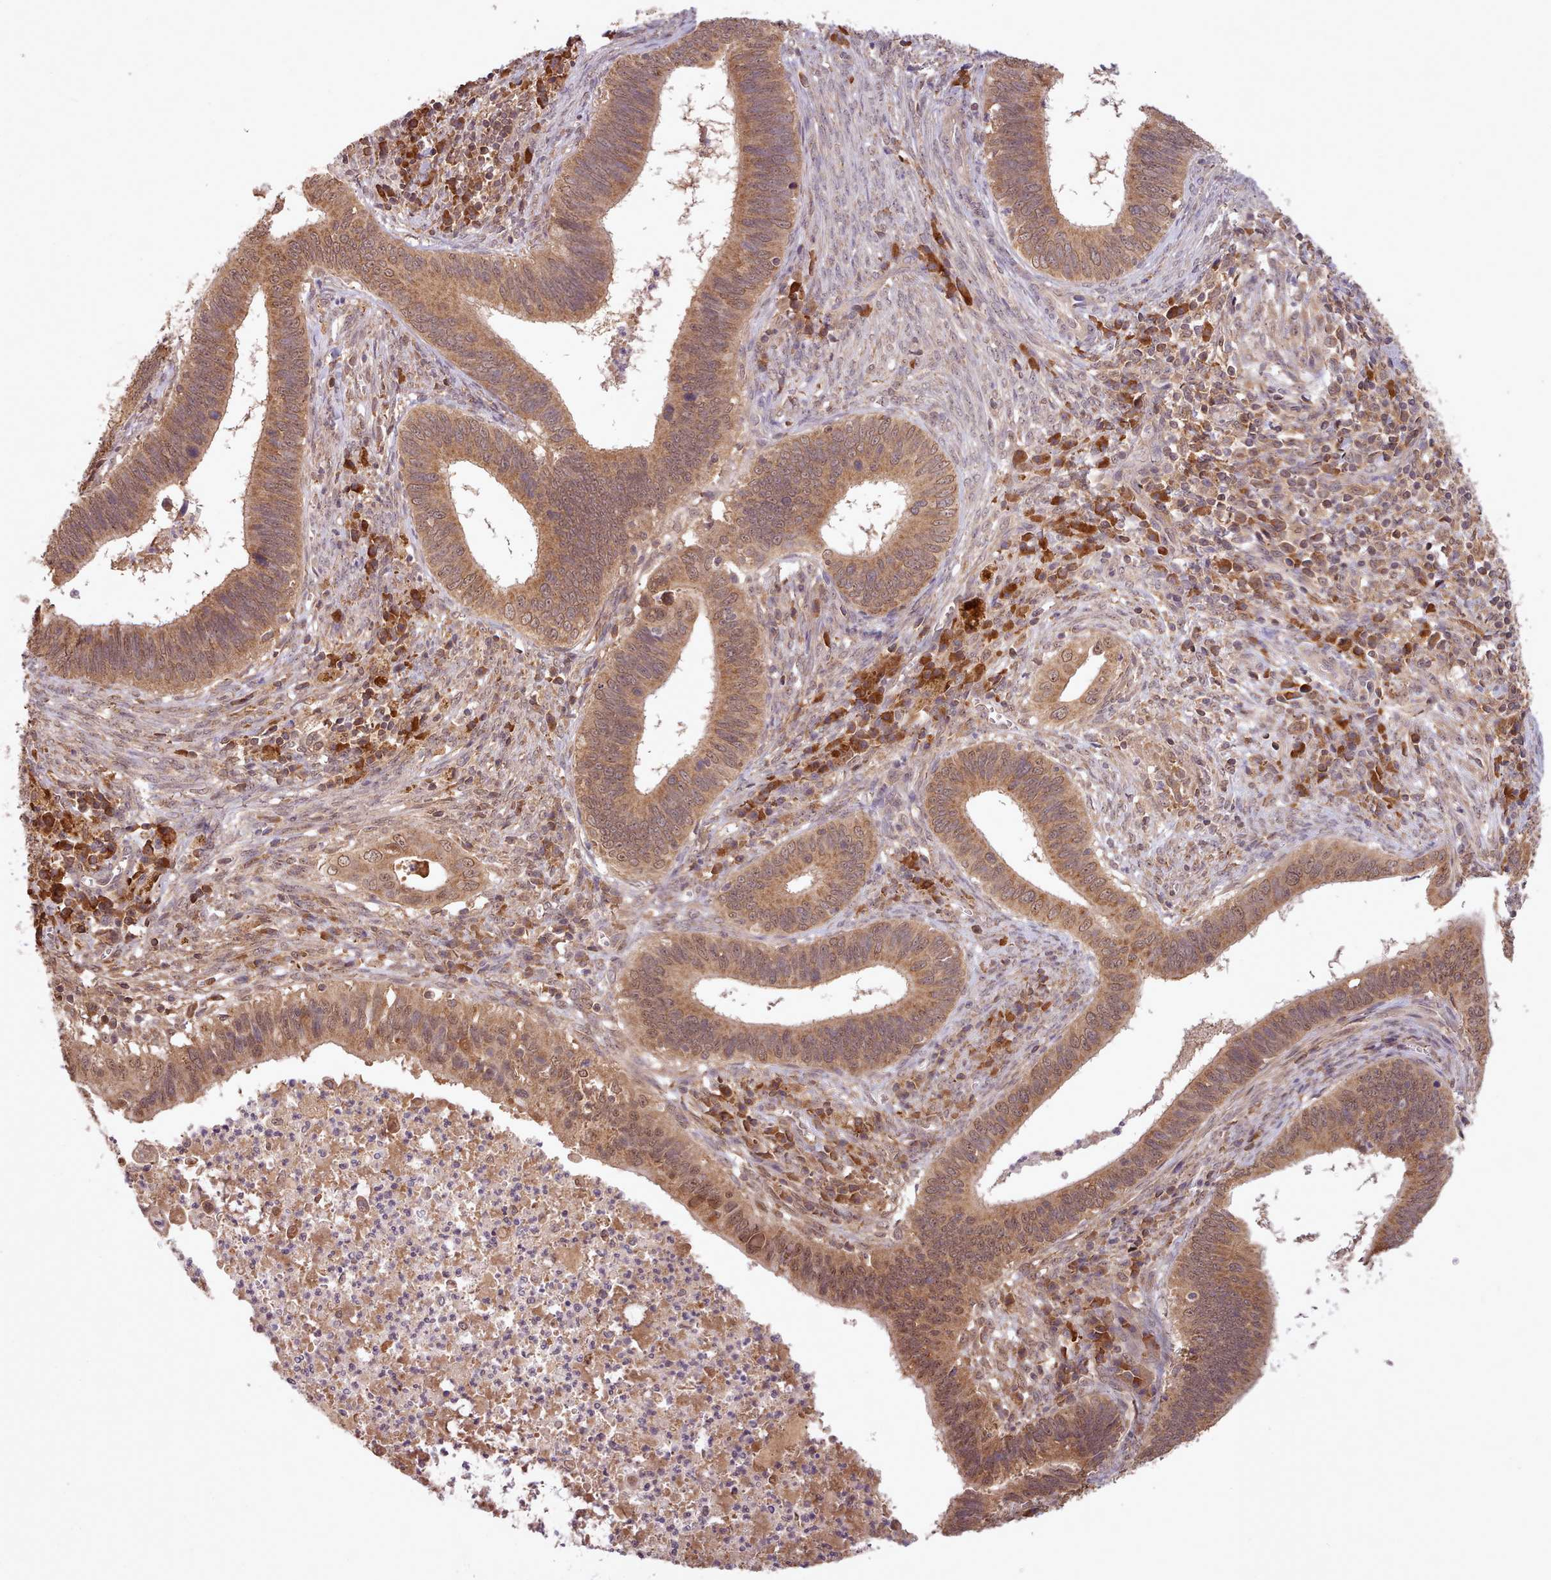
{"staining": {"intensity": "moderate", "quantity": ">75%", "location": "cytoplasmic/membranous,nuclear"}, "tissue": "cervical cancer", "cell_type": "Tumor cells", "image_type": "cancer", "snomed": [{"axis": "morphology", "description": "Adenocarcinoma, NOS"}, {"axis": "topography", "description": "Cervix"}], "caption": "Moderate cytoplasmic/membranous and nuclear protein expression is seen in approximately >75% of tumor cells in cervical cancer (adenocarcinoma).", "gene": "PIP4P1", "patient": {"sex": "female", "age": 42}}